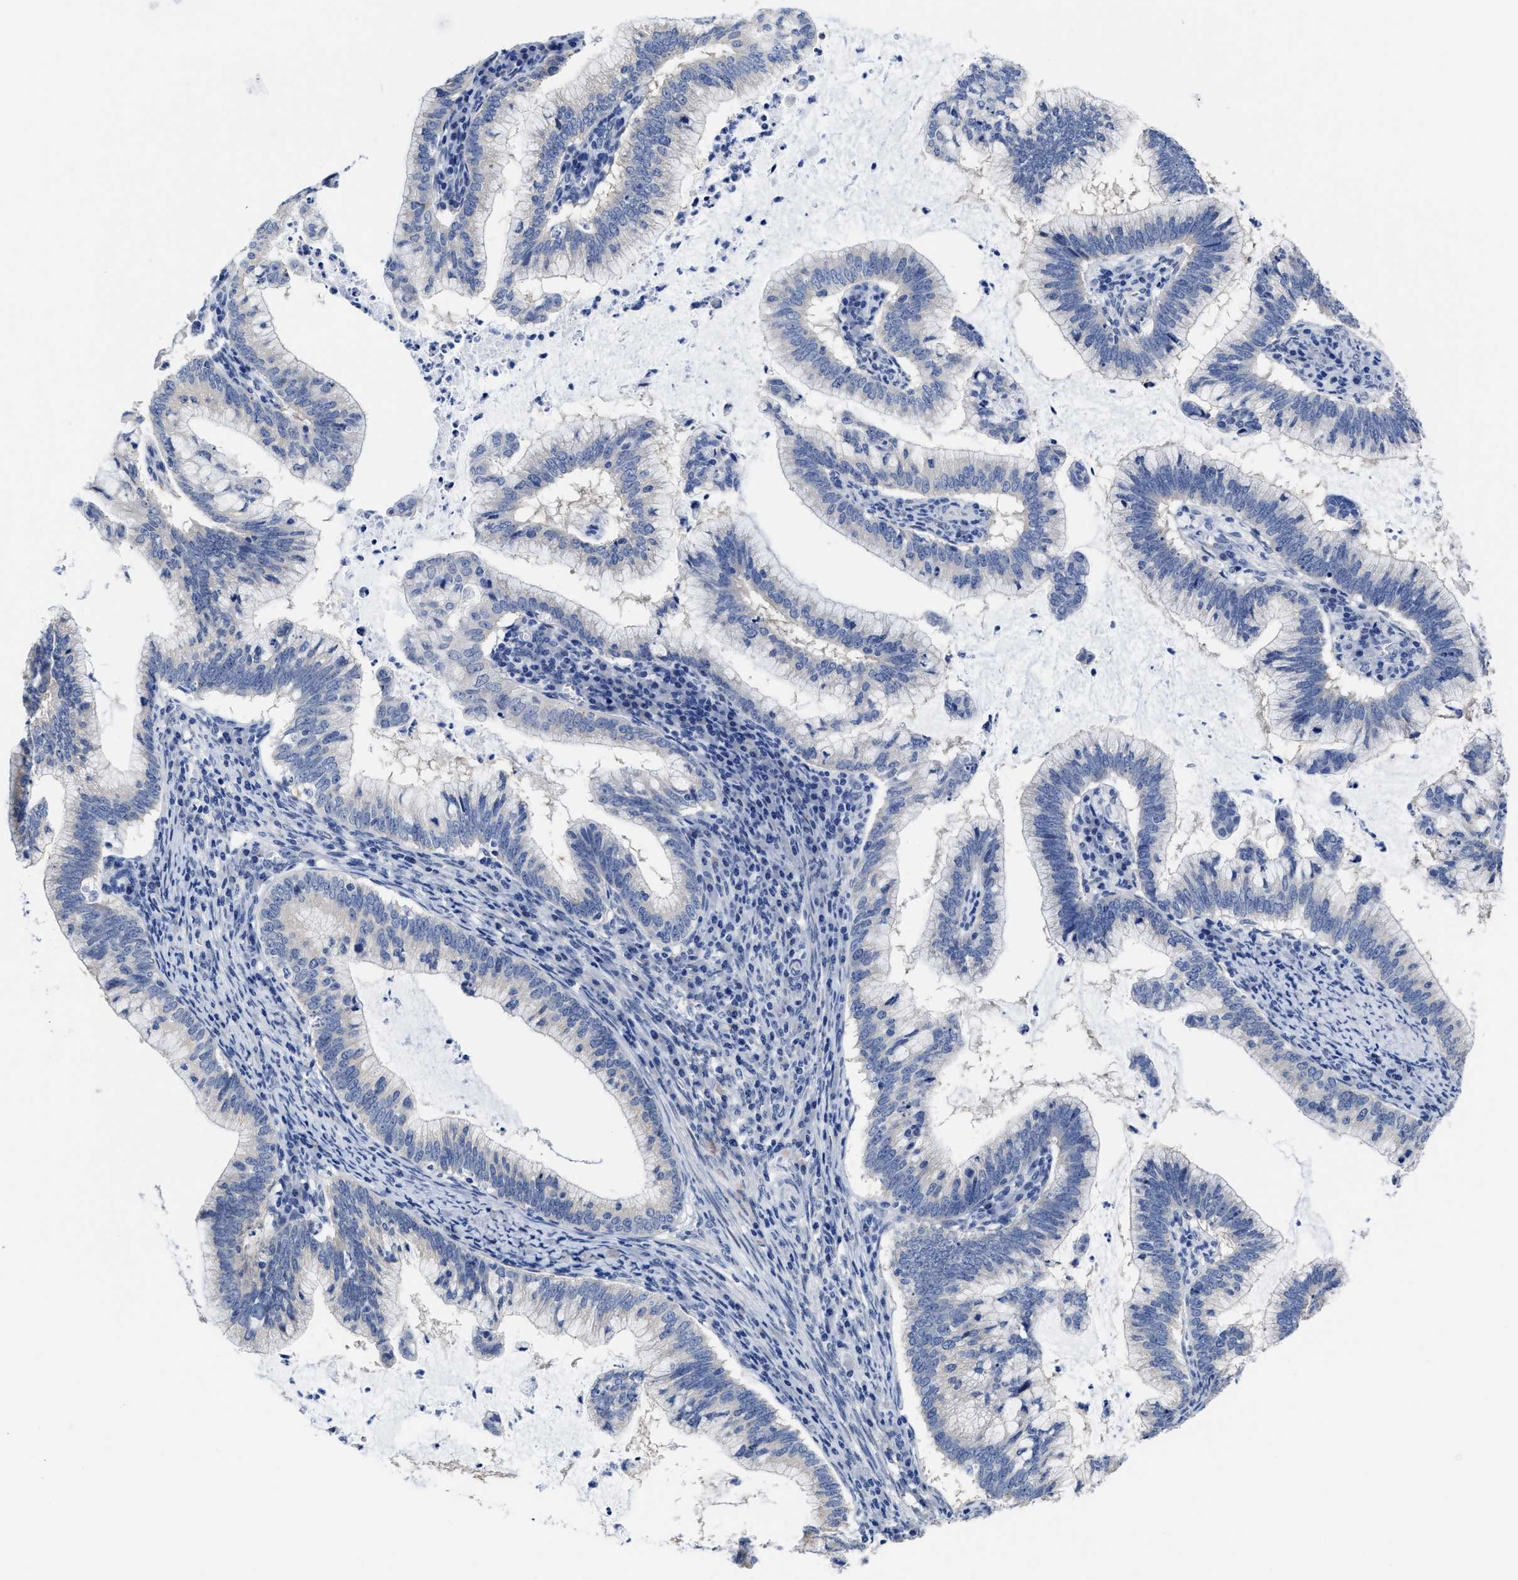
{"staining": {"intensity": "negative", "quantity": "none", "location": "none"}, "tissue": "cervical cancer", "cell_type": "Tumor cells", "image_type": "cancer", "snomed": [{"axis": "morphology", "description": "Adenocarcinoma, NOS"}, {"axis": "topography", "description": "Cervix"}], "caption": "This histopathology image is of cervical cancer stained with immunohistochemistry to label a protein in brown with the nuclei are counter-stained blue. There is no staining in tumor cells.", "gene": "HOOK1", "patient": {"sex": "female", "age": 36}}